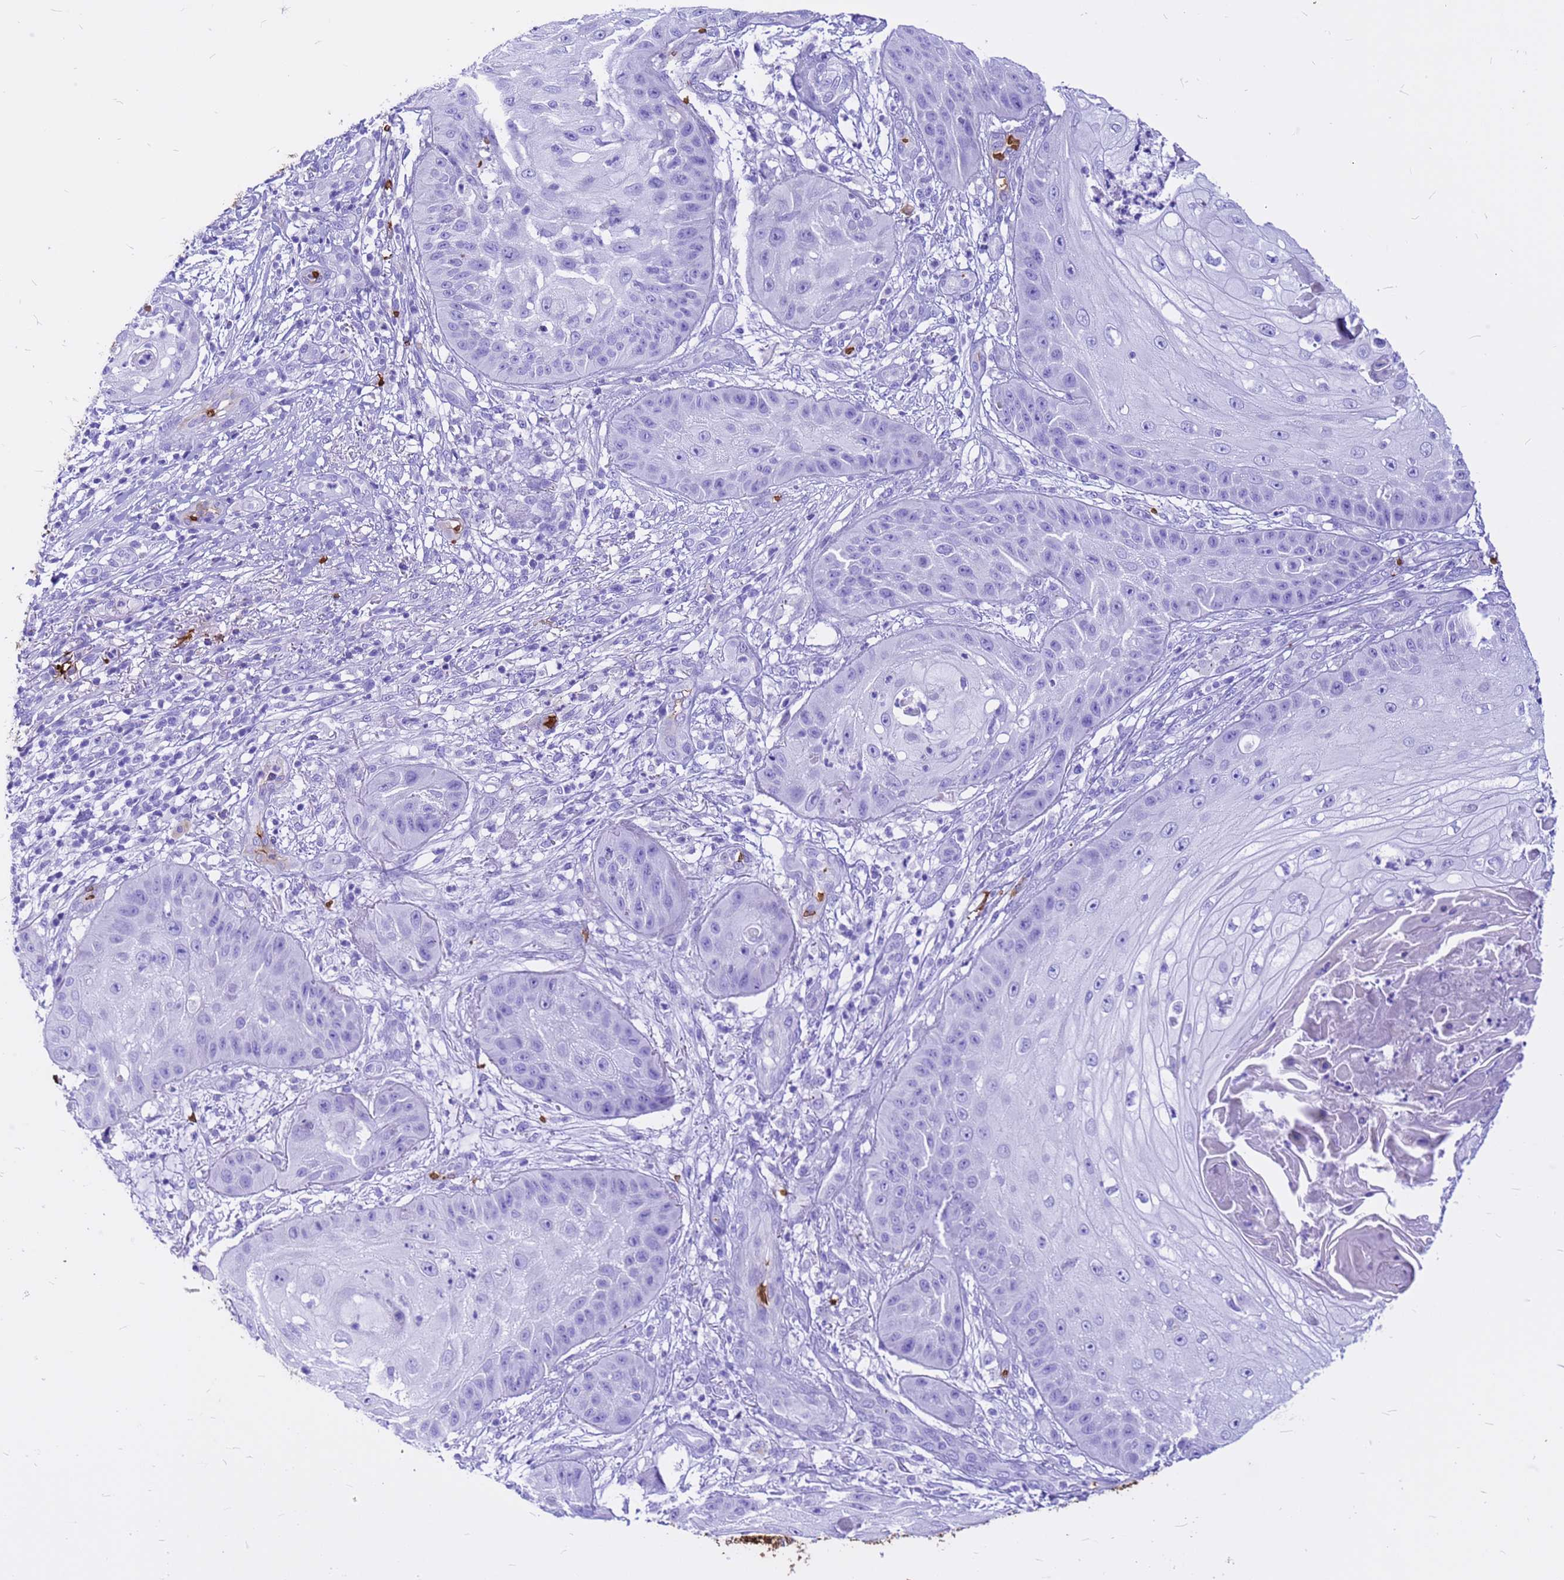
{"staining": {"intensity": "negative", "quantity": "none", "location": "none"}, "tissue": "skin cancer", "cell_type": "Tumor cells", "image_type": "cancer", "snomed": [{"axis": "morphology", "description": "Squamous cell carcinoma, NOS"}, {"axis": "topography", "description": "Skin"}], "caption": "Immunohistochemistry image of skin cancer (squamous cell carcinoma) stained for a protein (brown), which exhibits no staining in tumor cells.", "gene": "HBA2", "patient": {"sex": "male", "age": 70}}